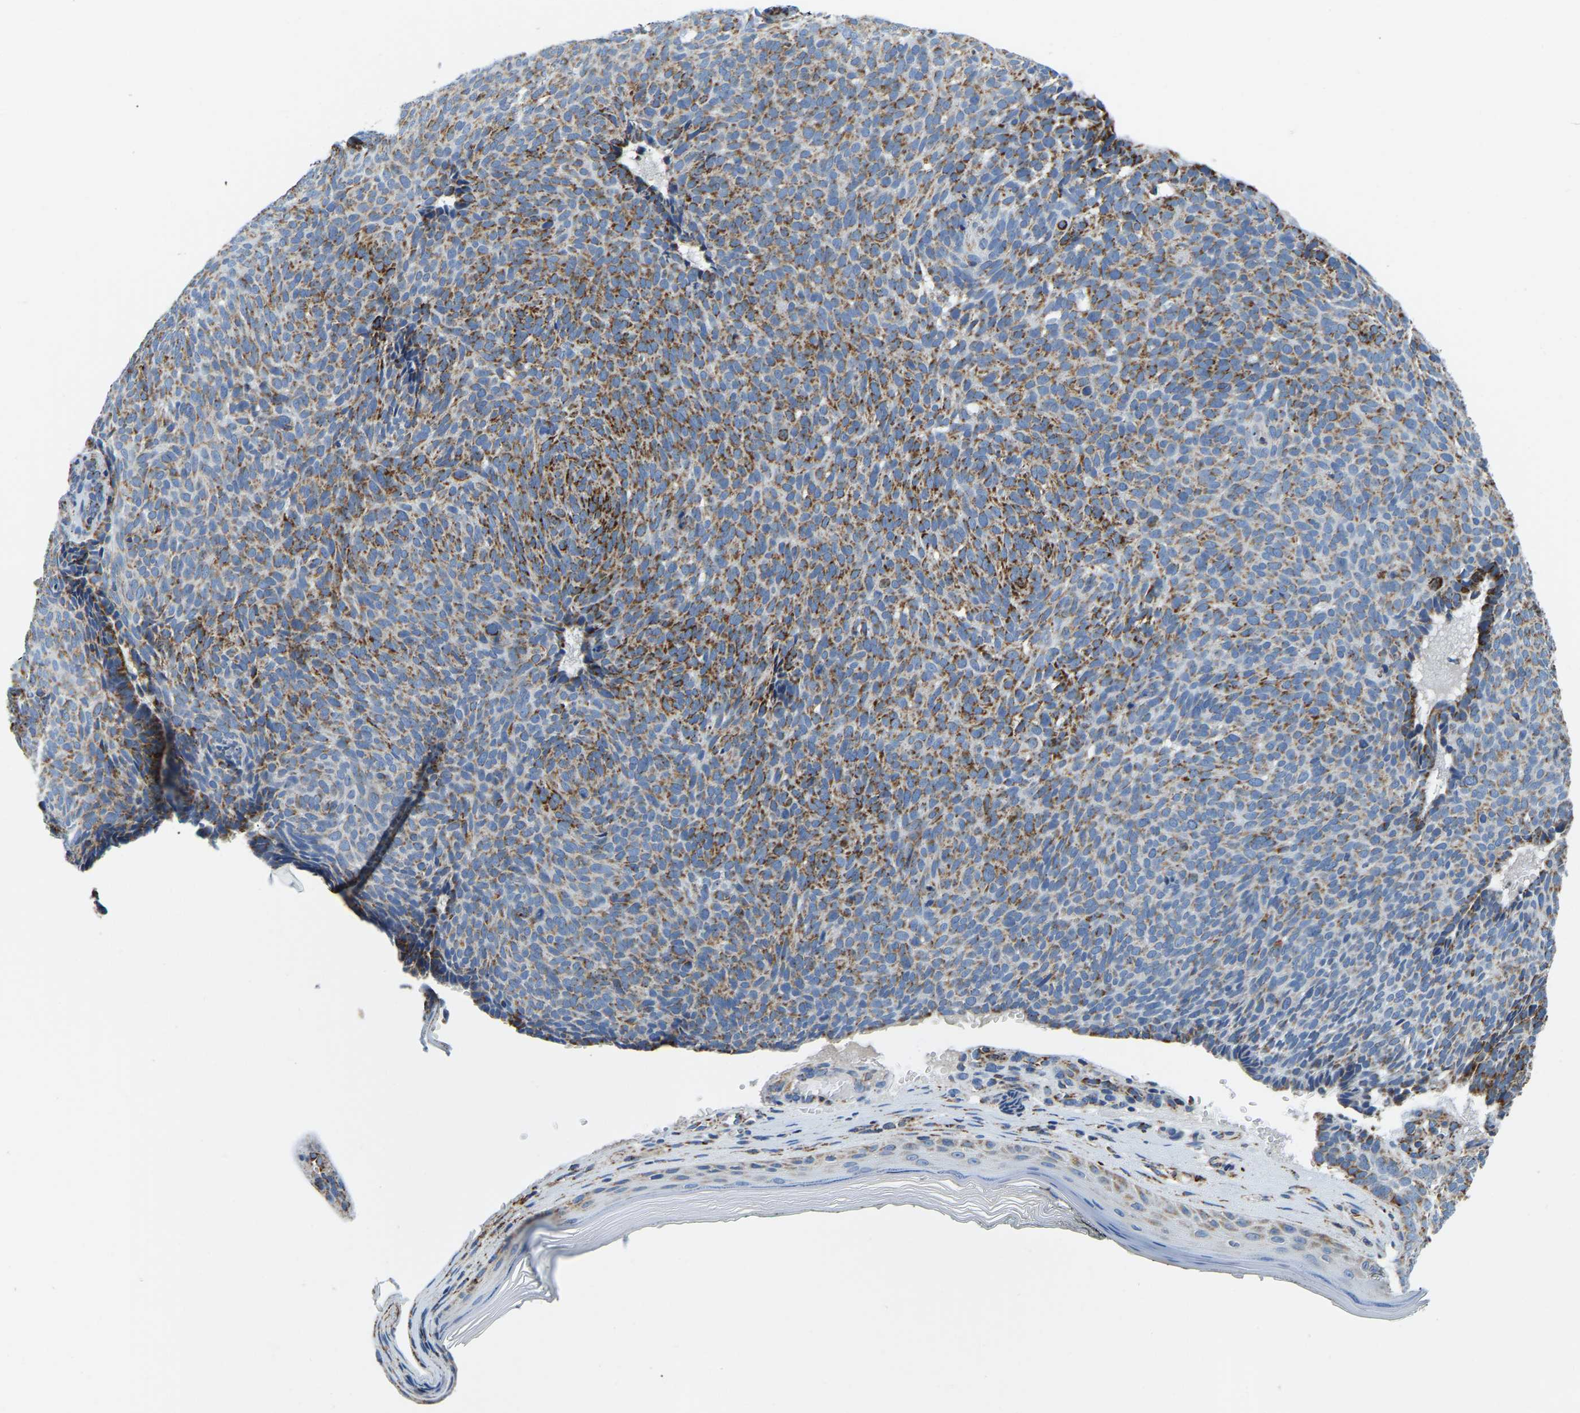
{"staining": {"intensity": "moderate", "quantity": "25%-75%", "location": "cytoplasmic/membranous"}, "tissue": "skin cancer", "cell_type": "Tumor cells", "image_type": "cancer", "snomed": [{"axis": "morphology", "description": "Basal cell carcinoma"}, {"axis": "topography", "description": "Skin"}], "caption": "An immunohistochemistry (IHC) histopathology image of tumor tissue is shown. Protein staining in brown highlights moderate cytoplasmic/membranous positivity in skin cancer (basal cell carcinoma) within tumor cells.", "gene": "SFXN1", "patient": {"sex": "male", "age": 61}}